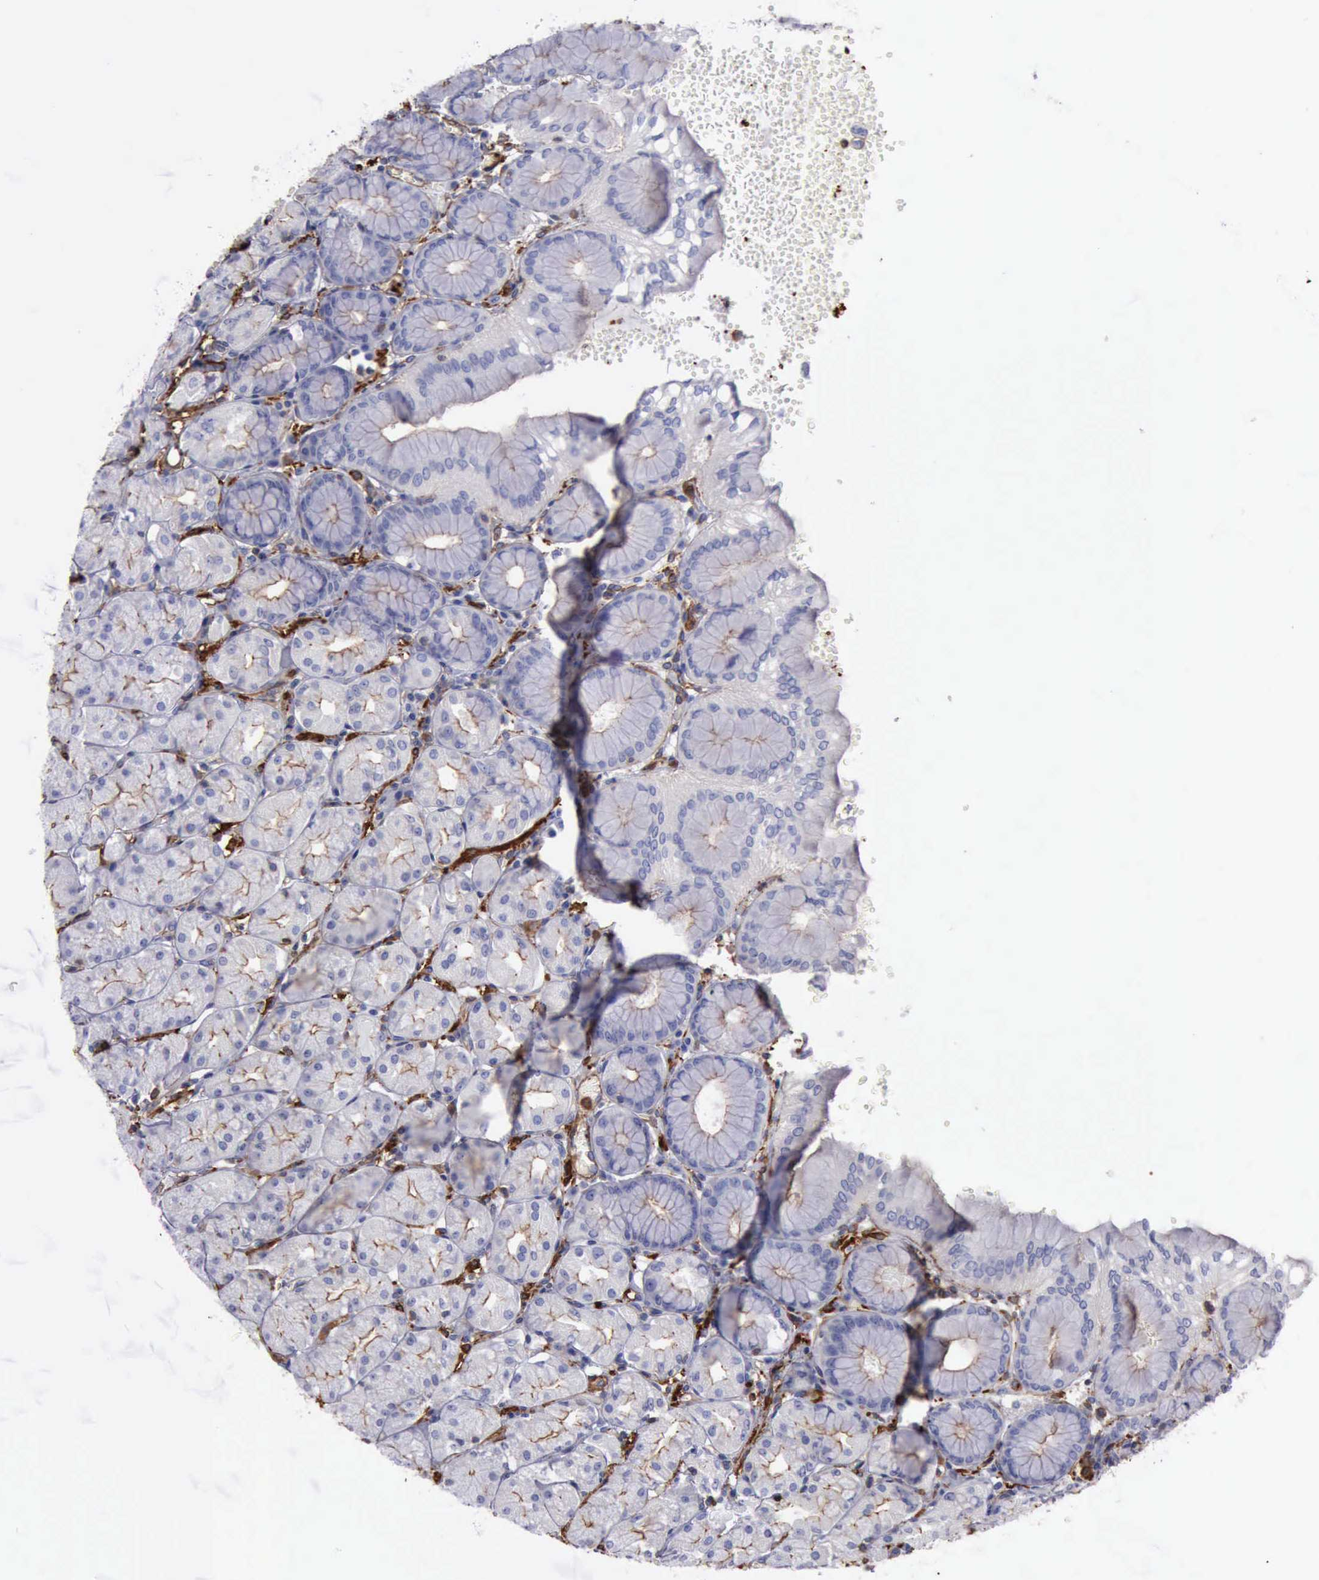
{"staining": {"intensity": "weak", "quantity": "25%-75%", "location": "cytoplasmic/membranous"}, "tissue": "stomach", "cell_type": "Glandular cells", "image_type": "normal", "snomed": [{"axis": "morphology", "description": "Normal tissue, NOS"}, {"axis": "topography", "description": "Stomach, upper"}, {"axis": "topography", "description": "Stomach"}], "caption": "Brown immunohistochemical staining in normal stomach demonstrates weak cytoplasmic/membranous positivity in approximately 25%-75% of glandular cells. (brown staining indicates protein expression, while blue staining denotes nuclei).", "gene": "FLNA", "patient": {"sex": "male", "age": 76}}